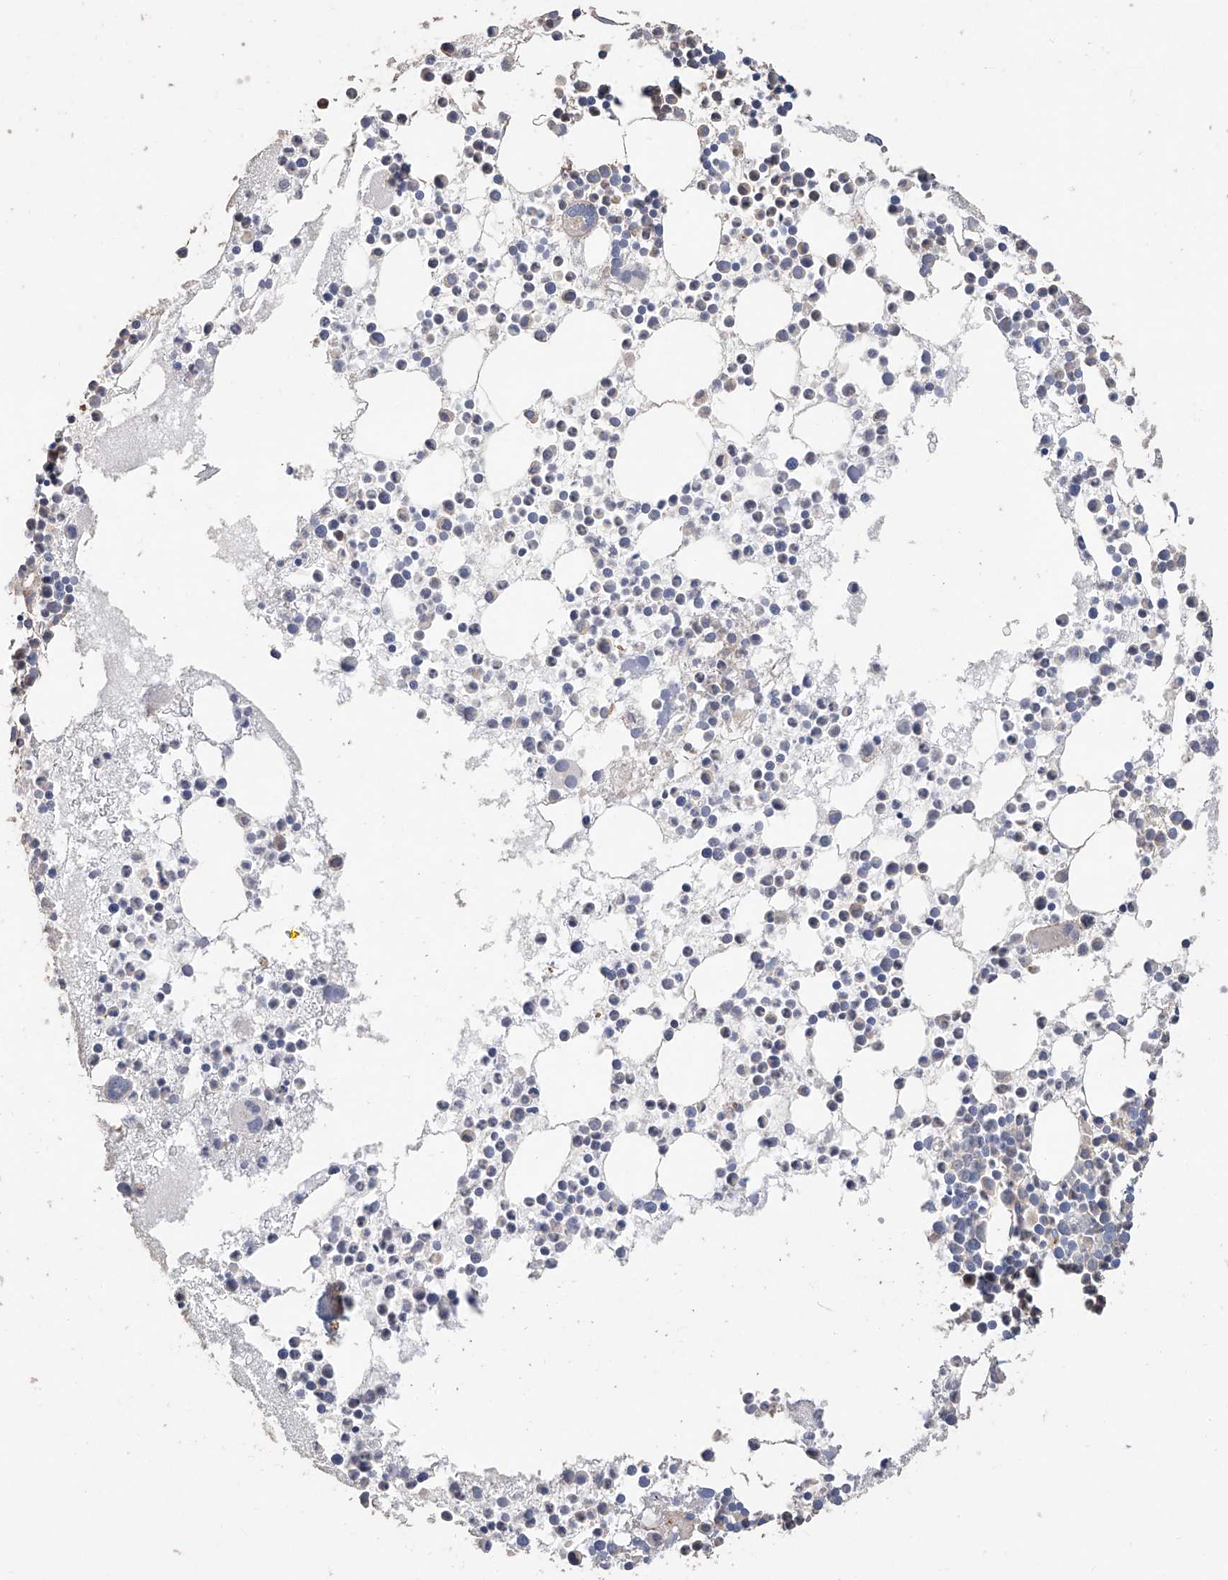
{"staining": {"intensity": "moderate", "quantity": "25%-75%", "location": "cytoplasmic/membranous"}, "tissue": "bone marrow", "cell_type": "Hematopoietic cells", "image_type": "normal", "snomed": [{"axis": "morphology", "description": "Normal tissue, NOS"}, {"axis": "topography", "description": "Bone marrow"}], "caption": "Moderate cytoplasmic/membranous staining is identified in approximately 25%-75% of hematopoietic cells in benign bone marrow.", "gene": "FUCA2", "patient": {"sex": "female", "age": 78}}